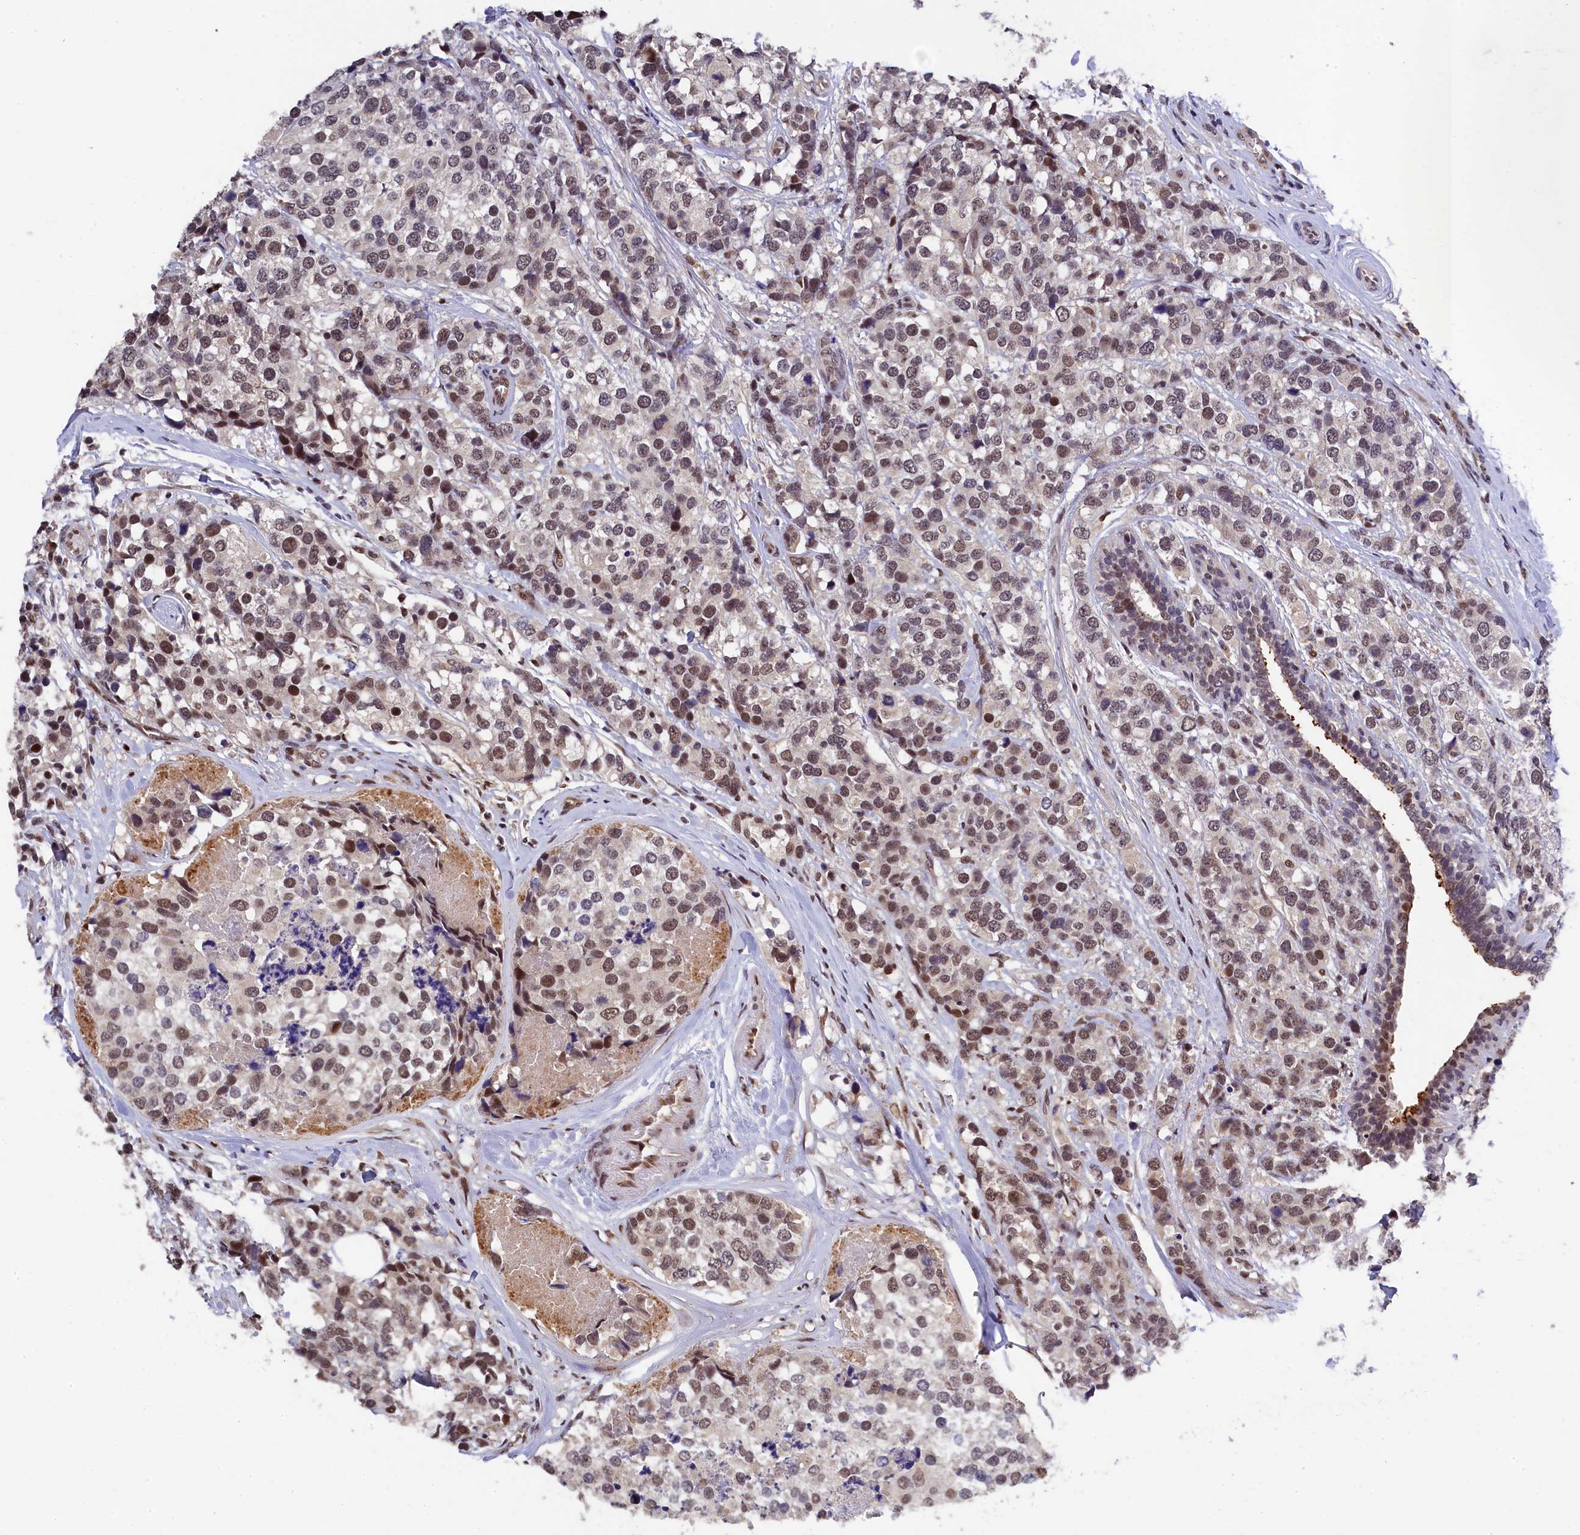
{"staining": {"intensity": "moderate", "quantity": ">75%", "location": "nuclear"}, "tissue": "breast cancer", "cell_type": "Tumor cells", "image_type": "cancer", "snomed": [{"axis": "morphology", "description": "Lobular carcinoma"}, {"axis": "topography", "description": "Breast"}], "caption": "An image of breast cancer (lobular carcinoma) stained for a protein exhibits moderate nuclear brown staining in tumor cells.", "gene": "ADIG", "patient": {"sex": "female", "age": 59}}